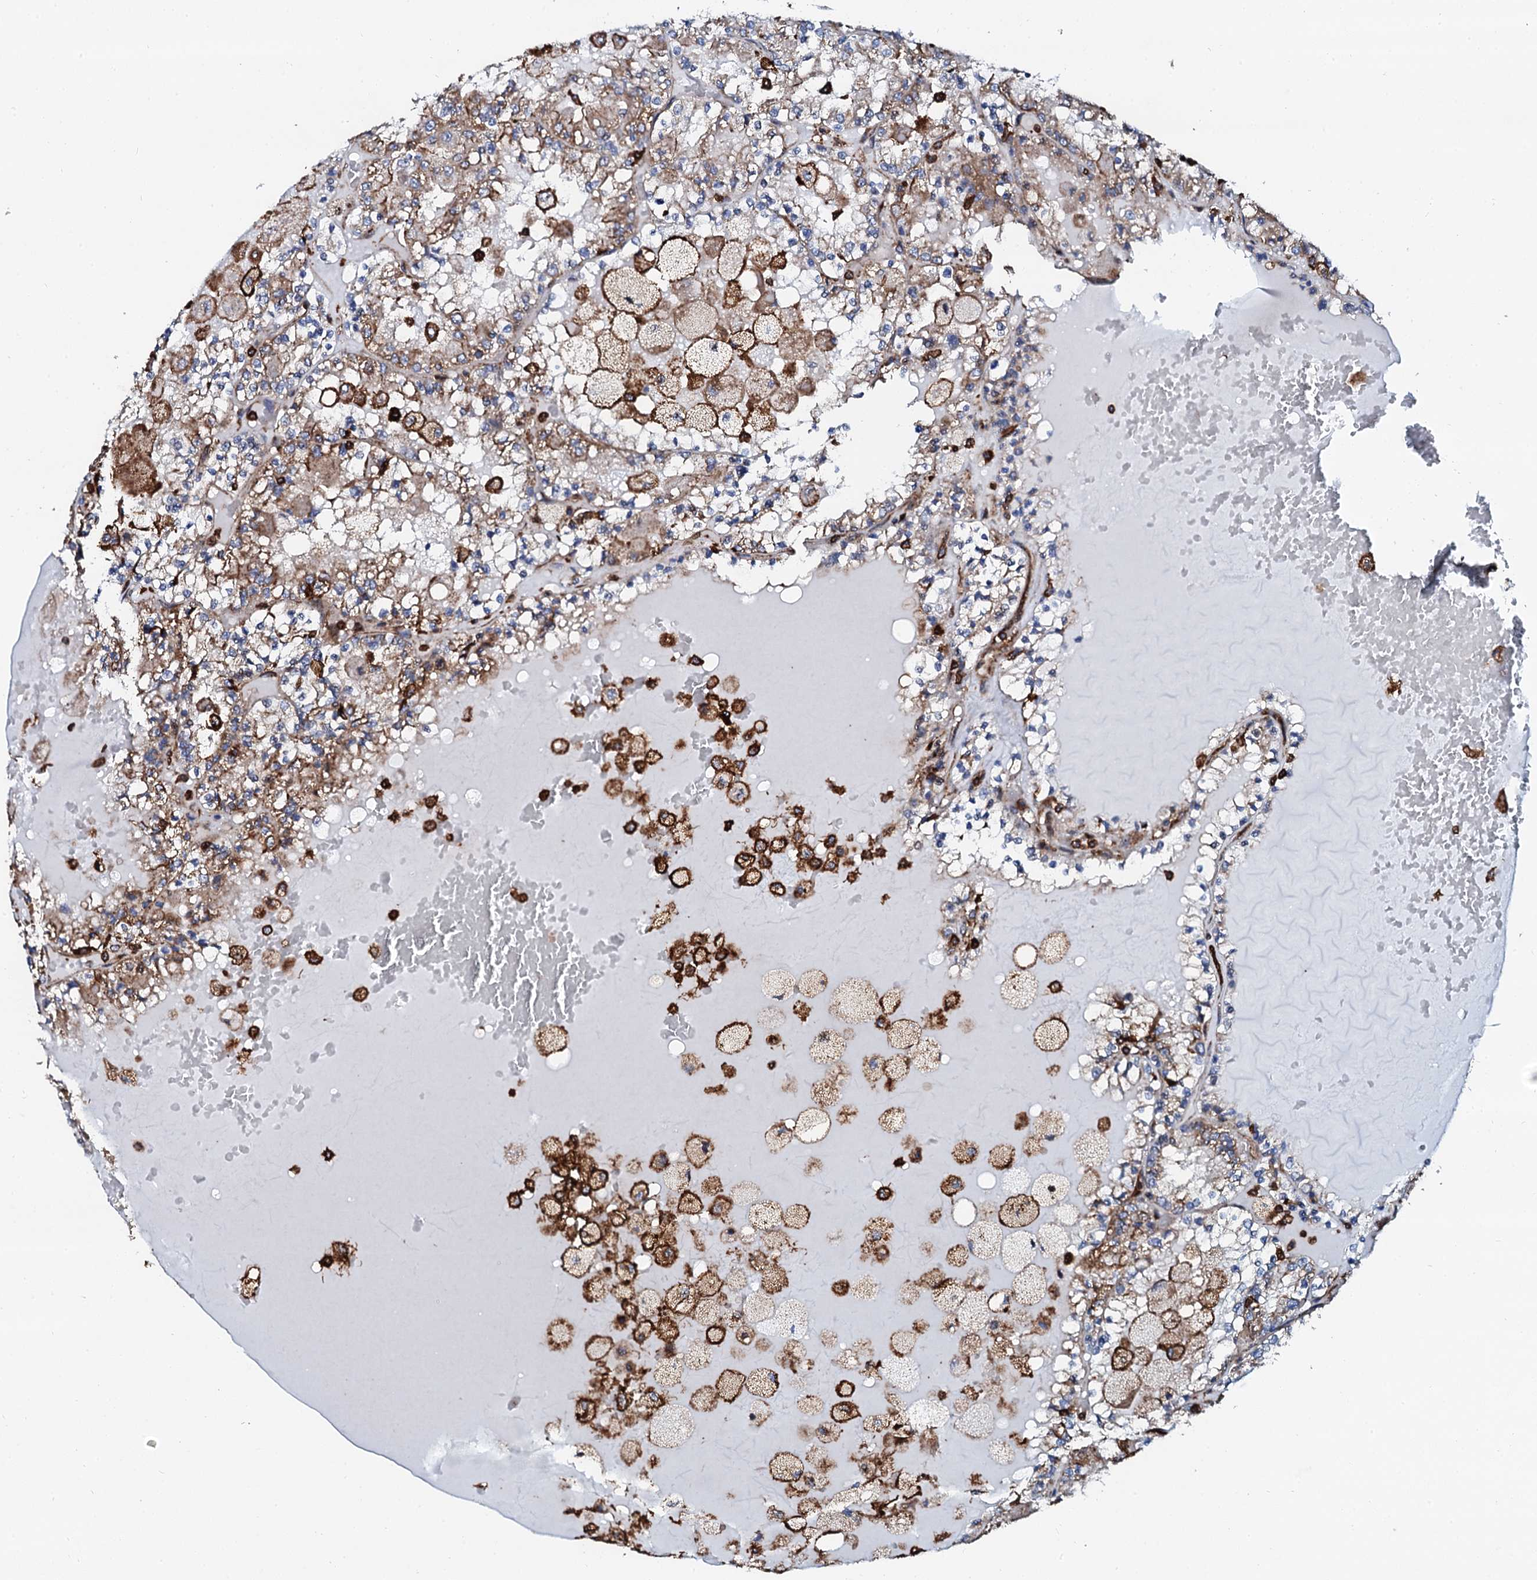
{"staining": {"intensity": "weak", "quantity": "<25%", "location": "cytoplasmic/membranous"}, "tissue": "renal cancer", "cell_type": "Tumor cells", "image_type": "cancer", "snomed": [{"axis": "morphology", "description": "Adenocarcinoma, NOS"}, {"axis": "topography", "description": "Kidney"}], "caption": "An image of human renal cancer is negative for staining in tumor cells.", "gene": "INTS10", "patient": {"sex": "female", "age": 56}}